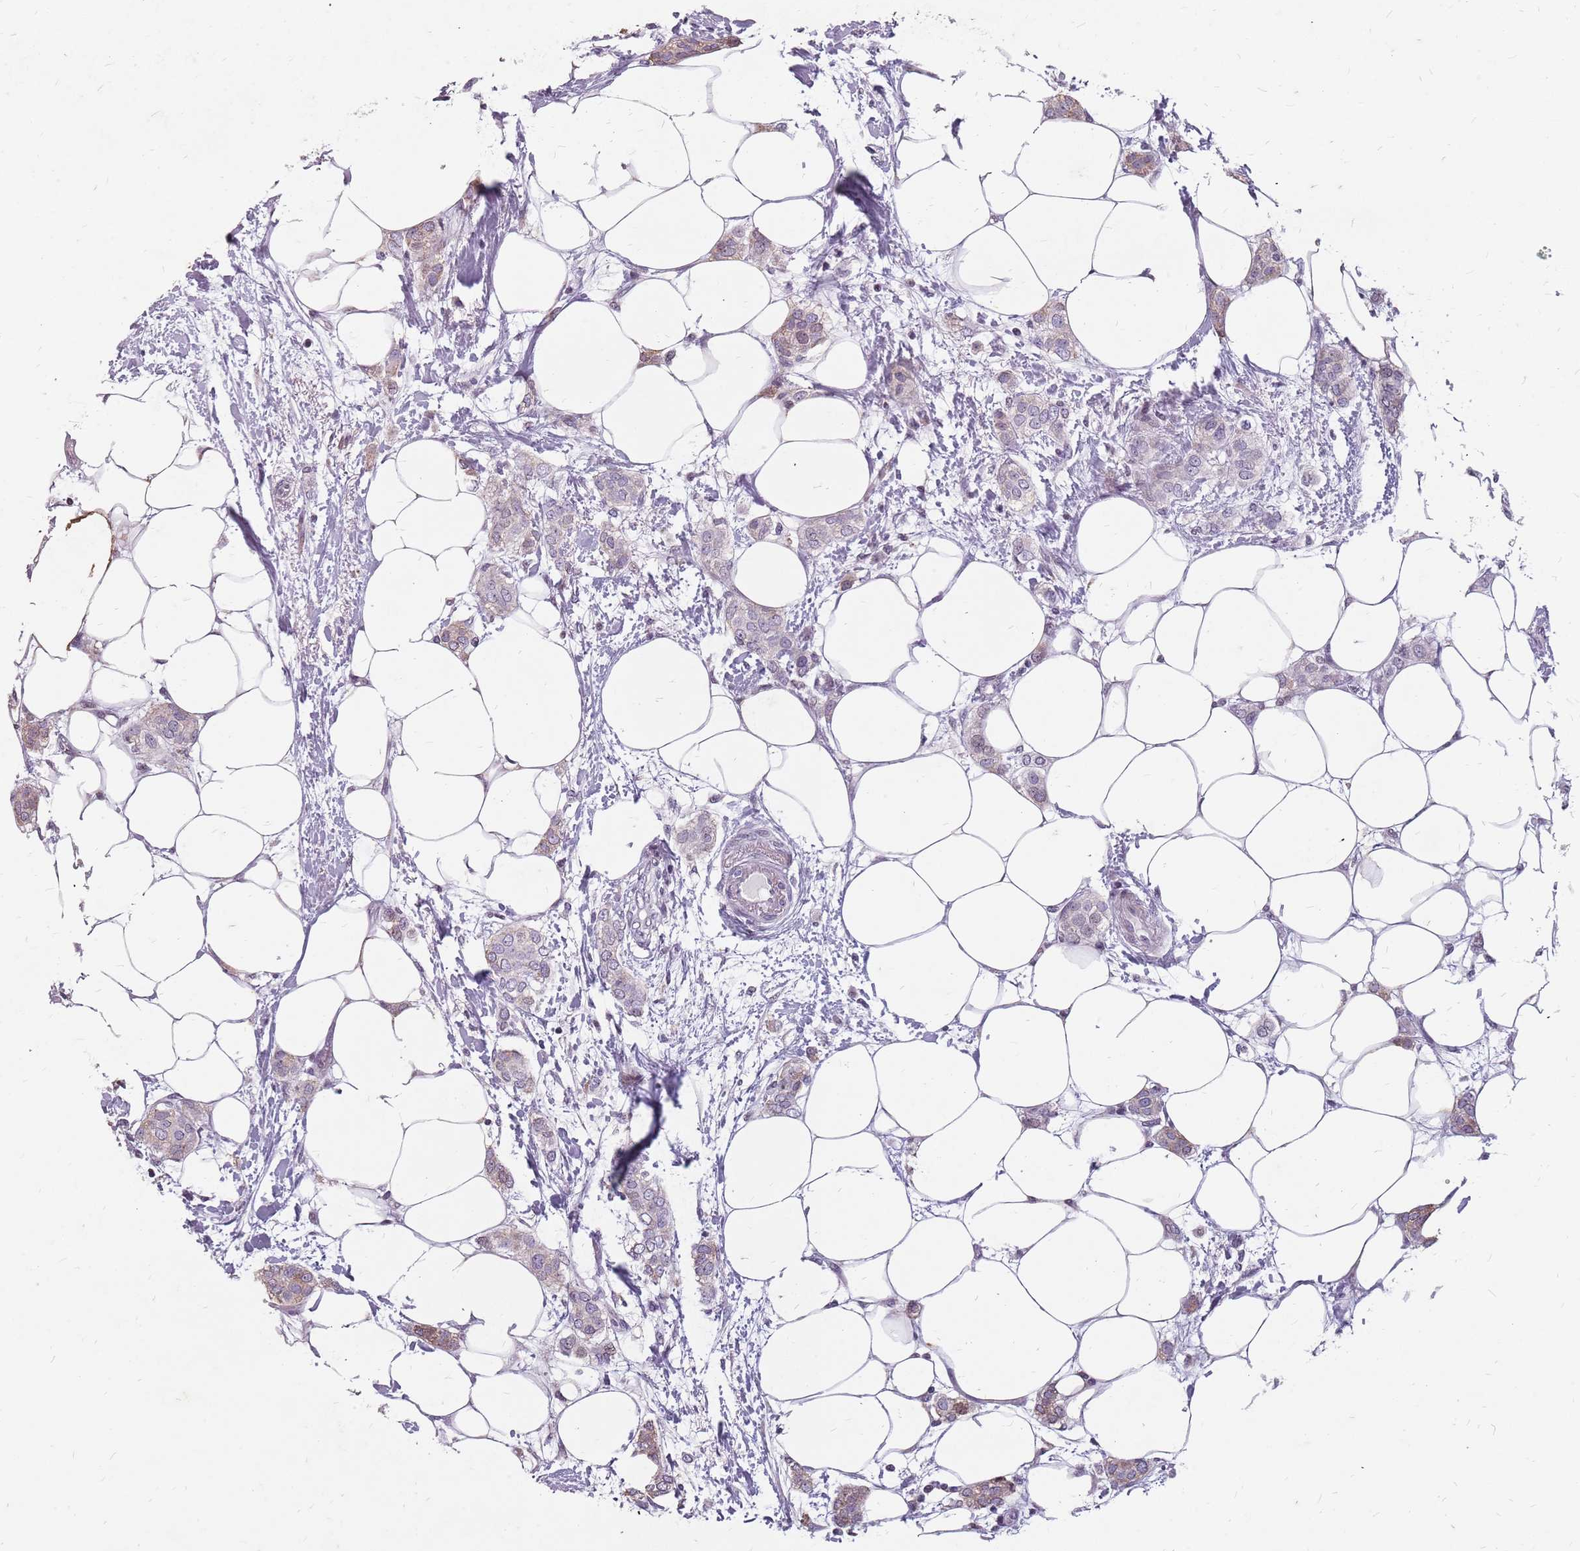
{"staining": {"intensity": "negative", "quantity": "none", "location": "none"}, "tissue": "breast cancer", "cell_type": "Tumor cells", "image_type": "cancer", "snomed": [{"axis": "morphology", "description": "Duct carcinoma"}, {"axis": "topography", "description": "Breast"}], "caption": "Invasive ductal carcinoma (breast) was stained to show a protein in brown. There is no significant staining in tumor cells.", "gene": "NEK6", "patient": {"sex": "female", "age": 72}}